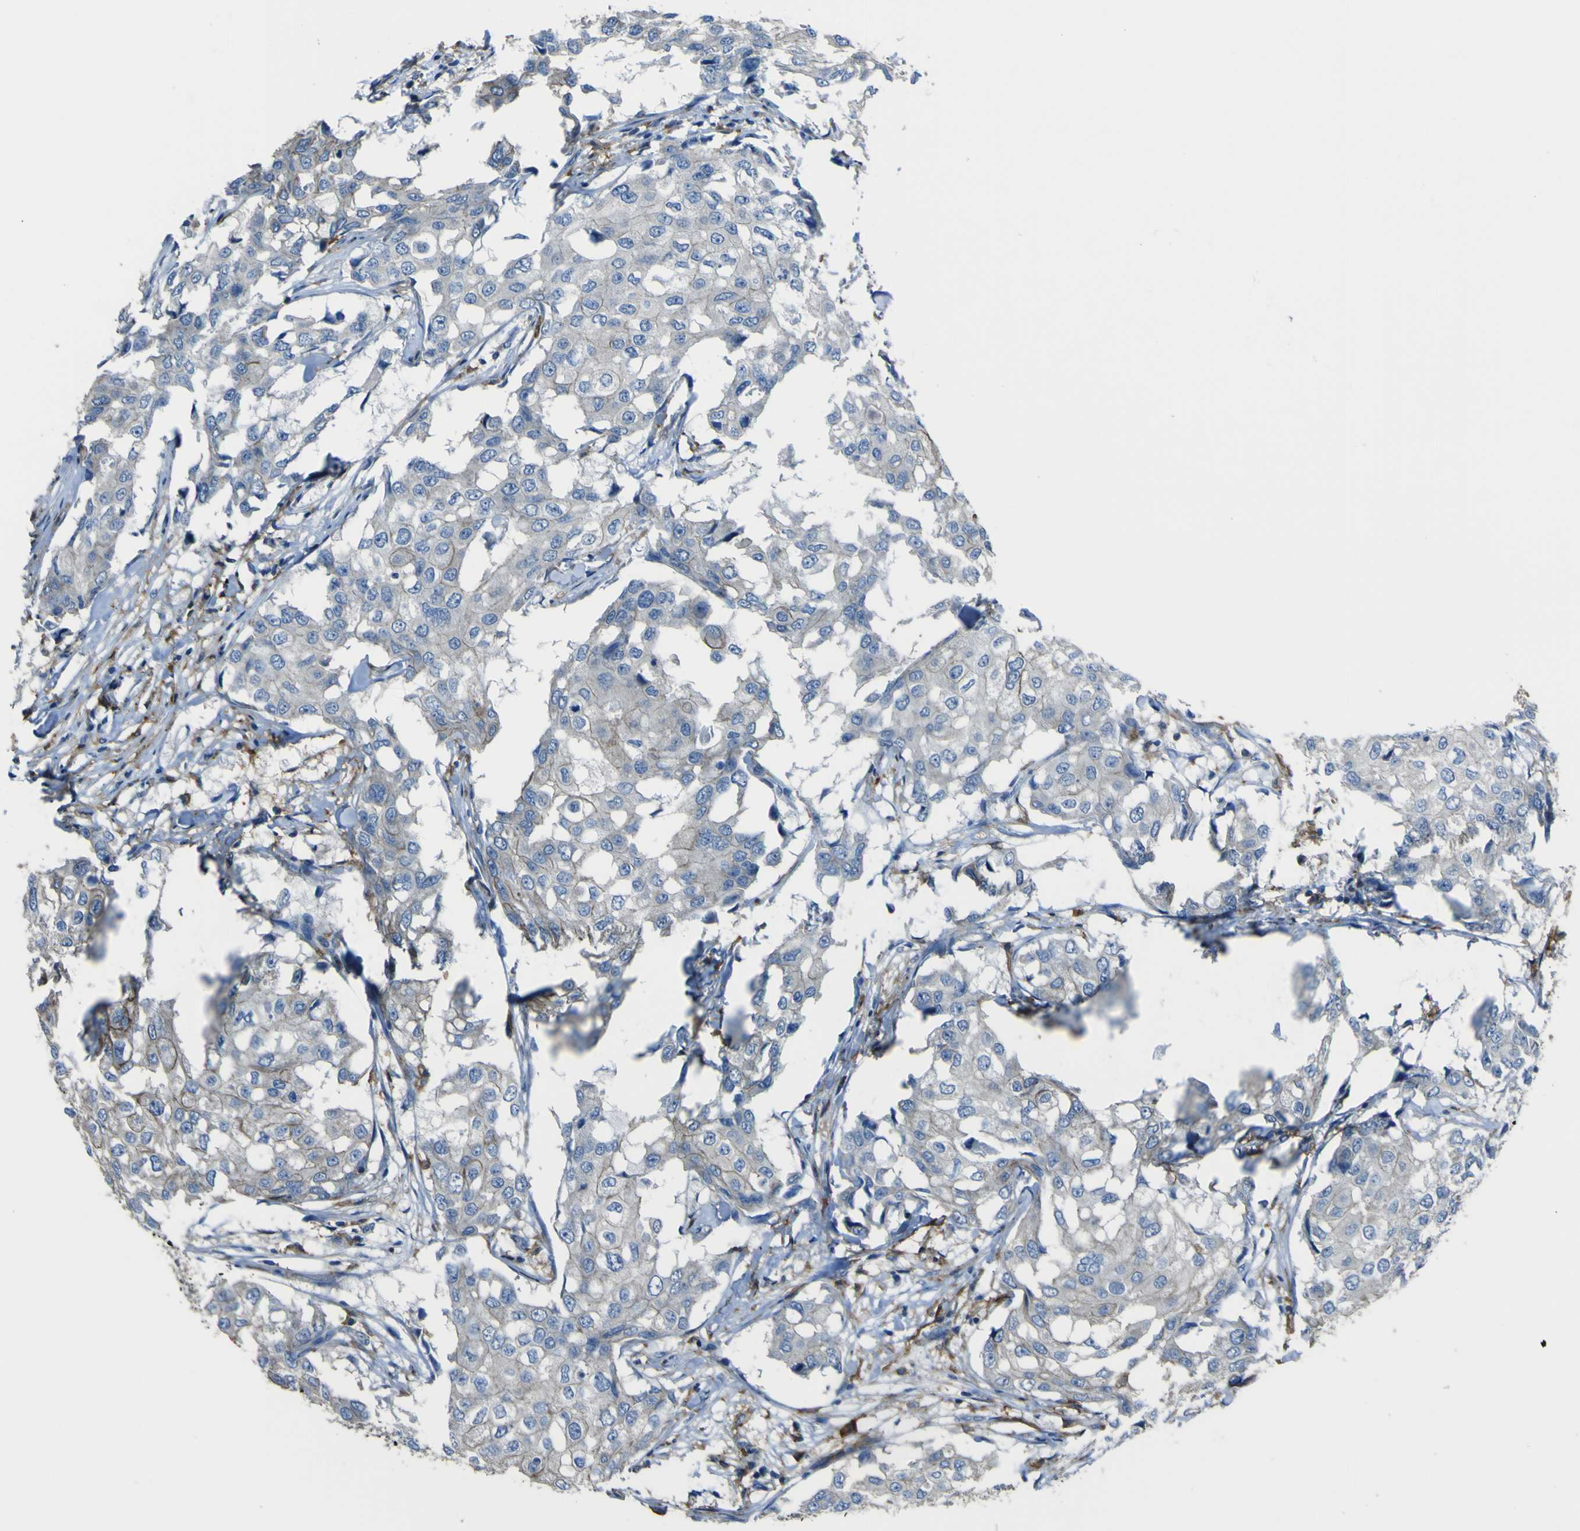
{"staining": {"intensity": "weak", "quantity": "<25%", "location": "cytoplasmic/membranous"}, "tissue": "breast cancer", "cell_type": "Tumor cells", "image_type": "cancer", "snomed": [{"axis": "morphology", "description": "Duct carcinoma"}, {"axis": "topography", "description": "Breast"}], "caption": "High magnification brightfield microscopy of breast cancer (infiltrating ductal carcinoma) stained with DAB (brown) and counterstained with hematoxylin (blue): tumor cells show no significant staining.", "gene": "LAIR1", "patient": {"sex": "female", "age": 27}}